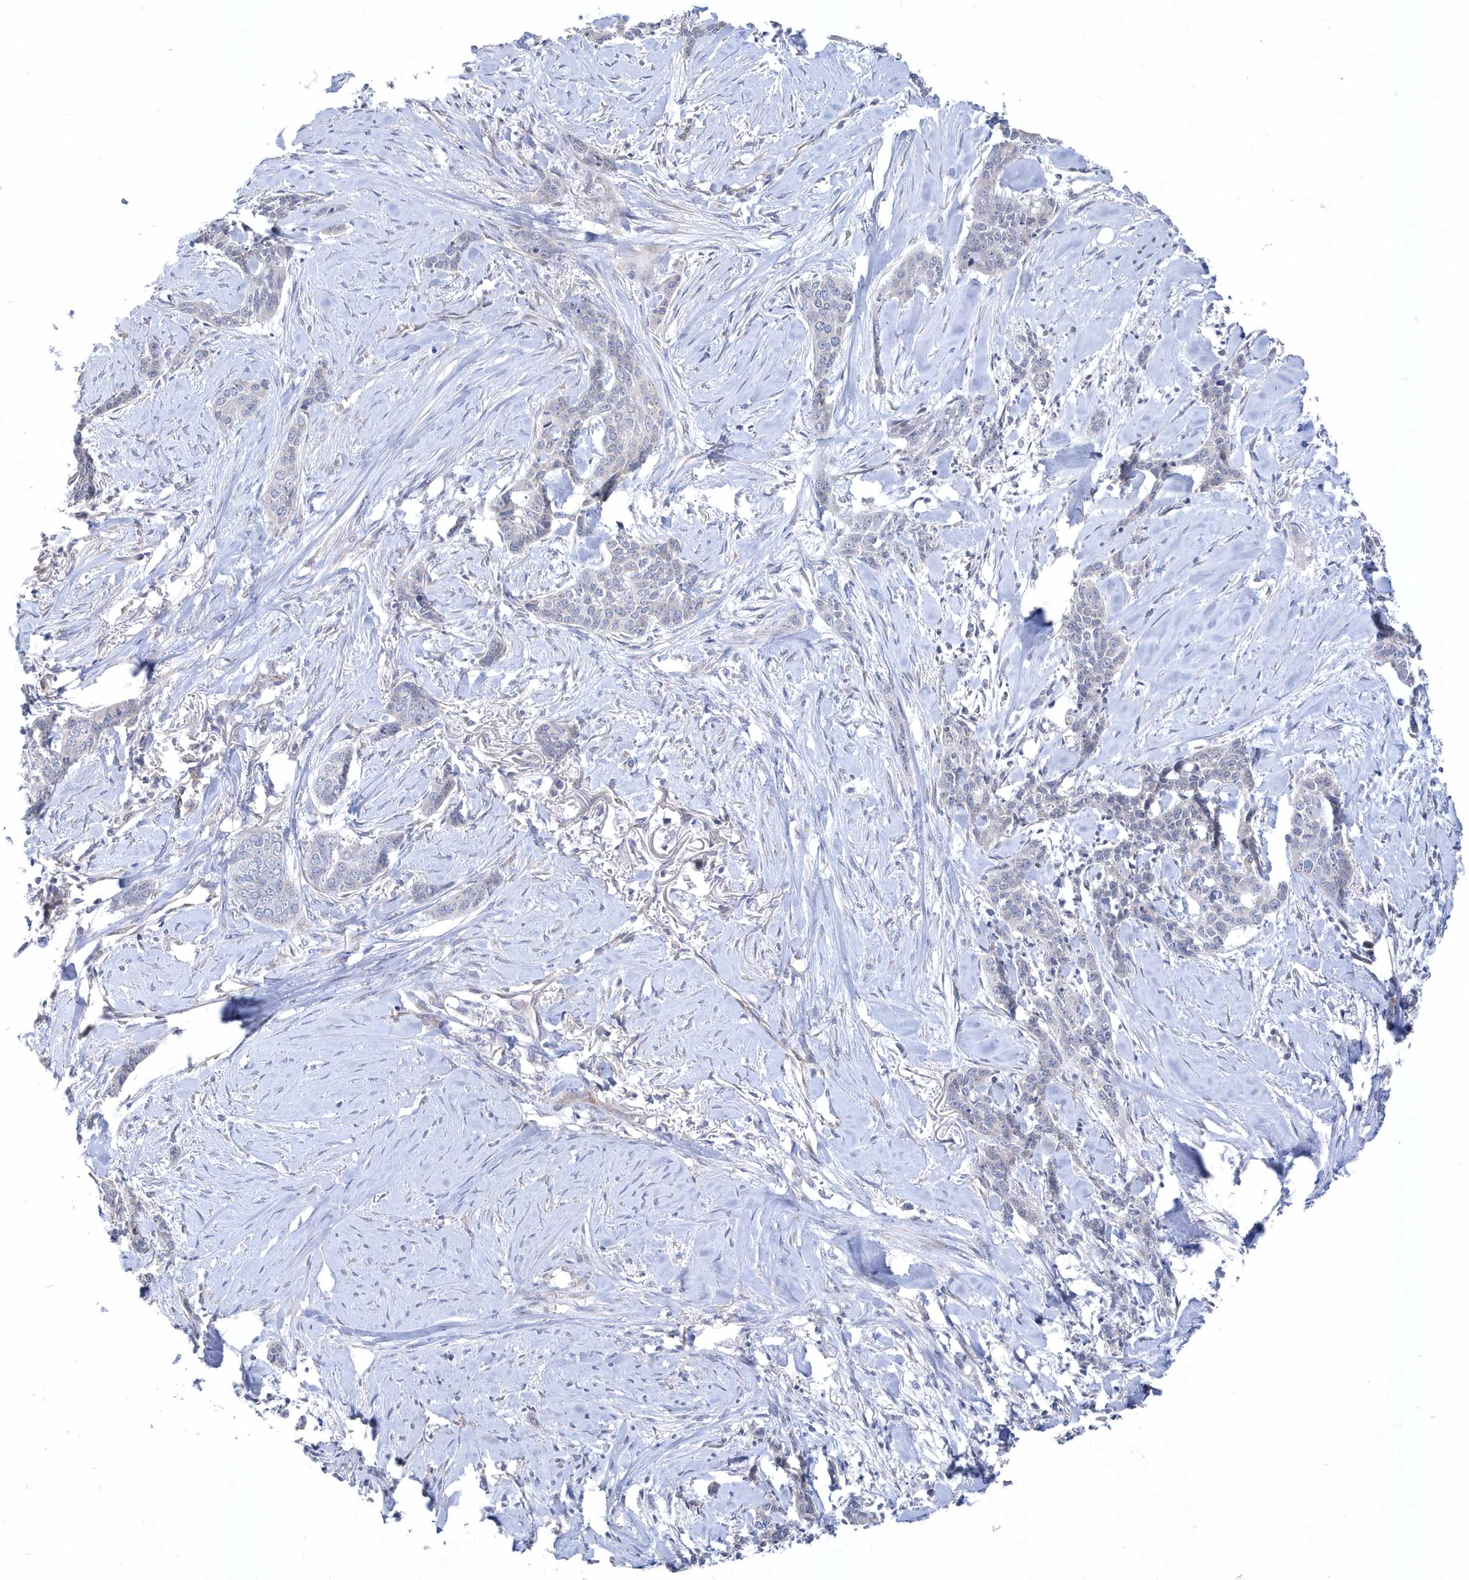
{"staining": {"intensity": "negative", "quantity": "none", "location": "none"}, "tissue": "skin cancer", "cell_type": "Tumor cells", "image_type": "cancer", "snomed": [{"axis": "morphology", "description": "Basal cell carcinoma"}, {"axis": "topography", "description": "Skin"}], "caption": "High power microscopy histopathology image of an immunohistochemistry (IHC) histopathology image of skin cancer, revealing no significant expression in tumor cells. (Stains: DAB immunohistochemistry (IHC) with hematoxylin counter stain, Microscopy: brightfield microscopy at high magnification).", "gene": "DGAT1", "patient": {"sex": "female", "age": 64}}